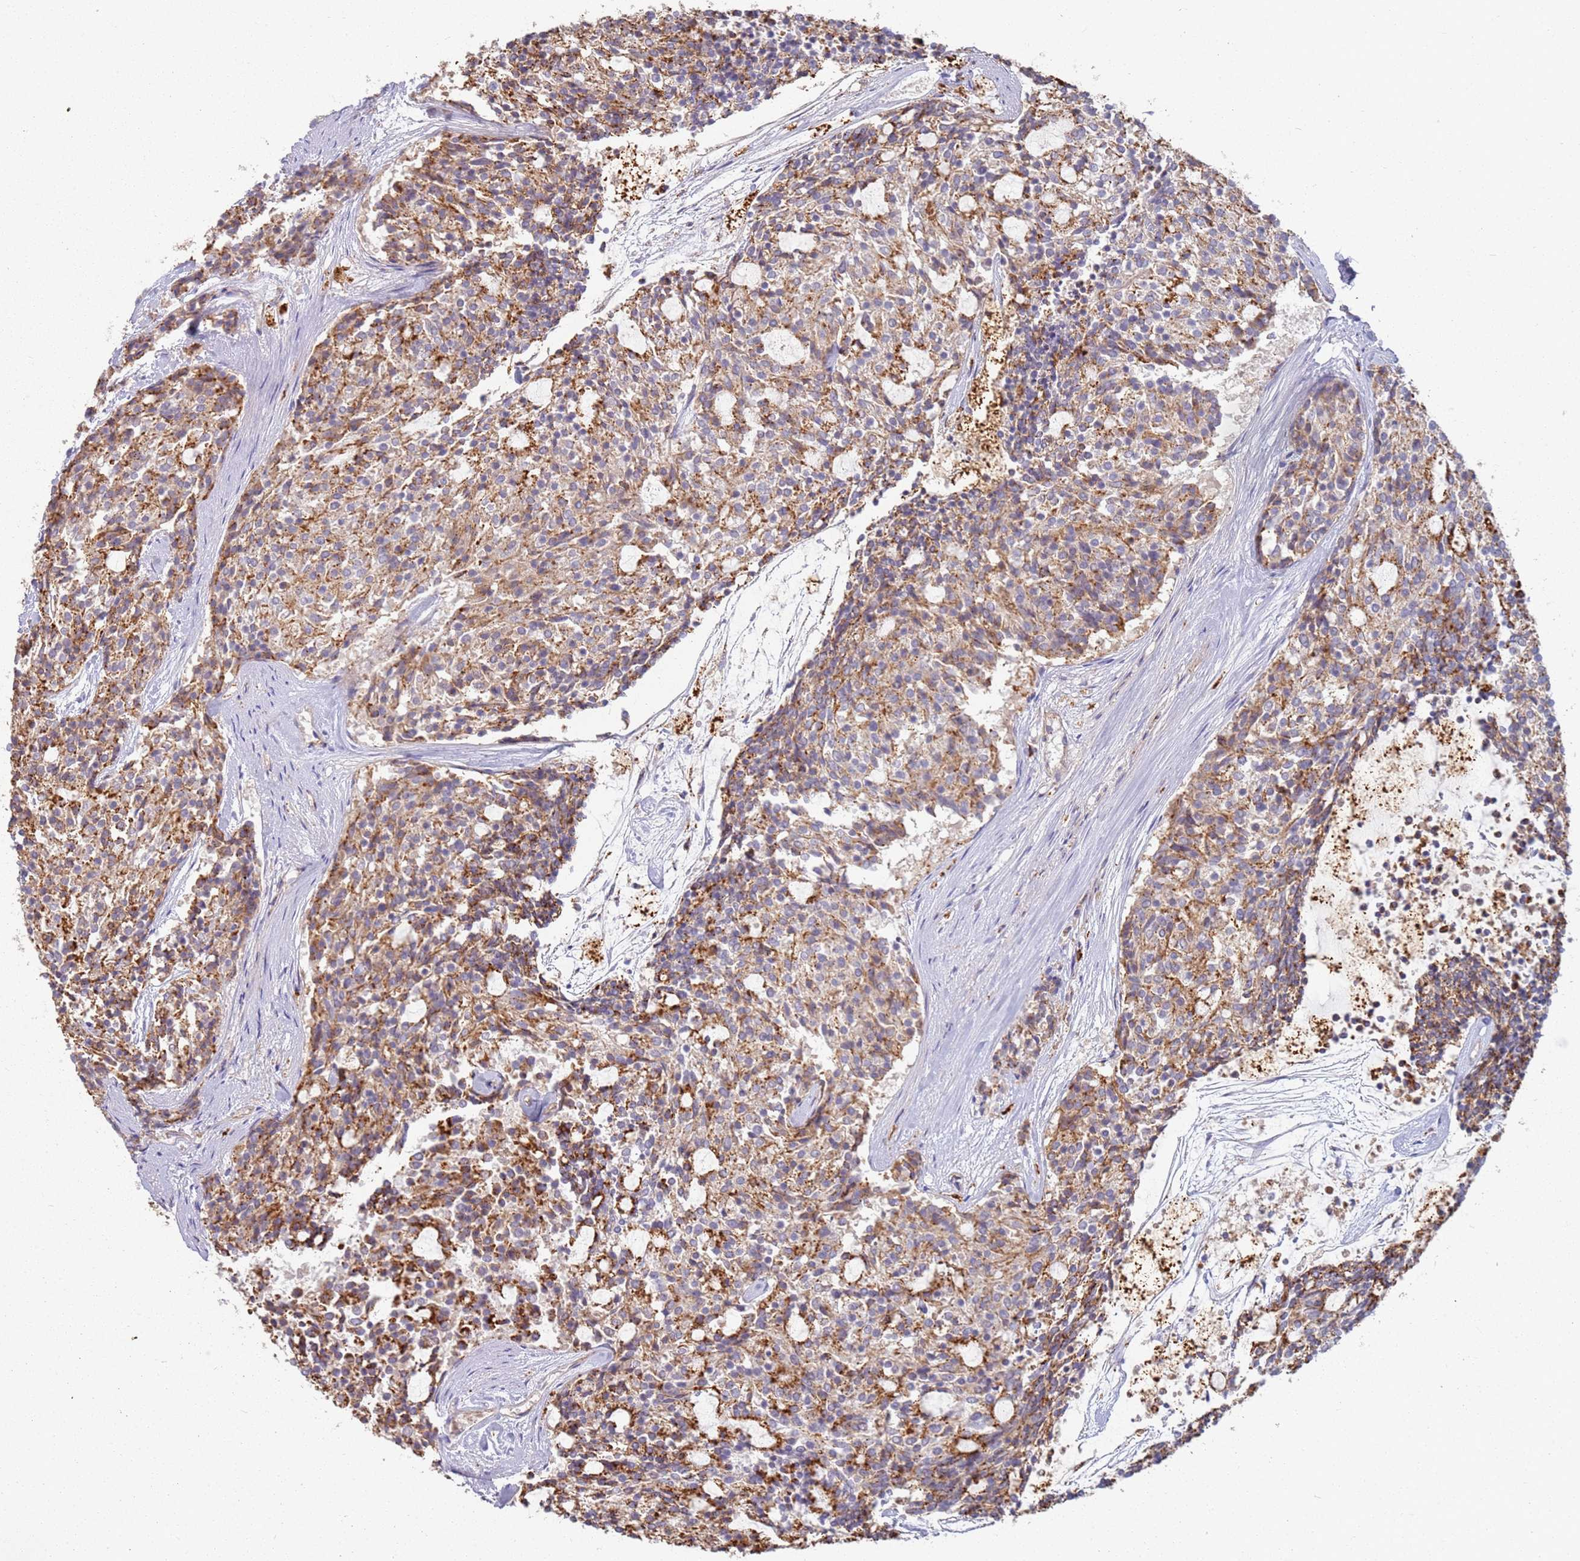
{"staining": {"intensity": "moderate", "quantity": ">75%", "location": "cytoplasmic/membranous"}, "tissue": "carcinoid", "cell_type": "Tumor cells", "image_type": "cancer", "snomed": [{"axis": "morphology", "description": "Carcinoid, malignant, NOS"}, {"axis": "topography", "description": "Pancreas"}], "caption": "Carcinoid (malignant) stained for a protein exhibits moderate cytoplasmic/membranous positivity in tumor cells. (DAB IHC, brown staining for protein, blue staining for nuclei).", "gene": "TMEM229B", "patient": {"sex": "female", "age": 54}}